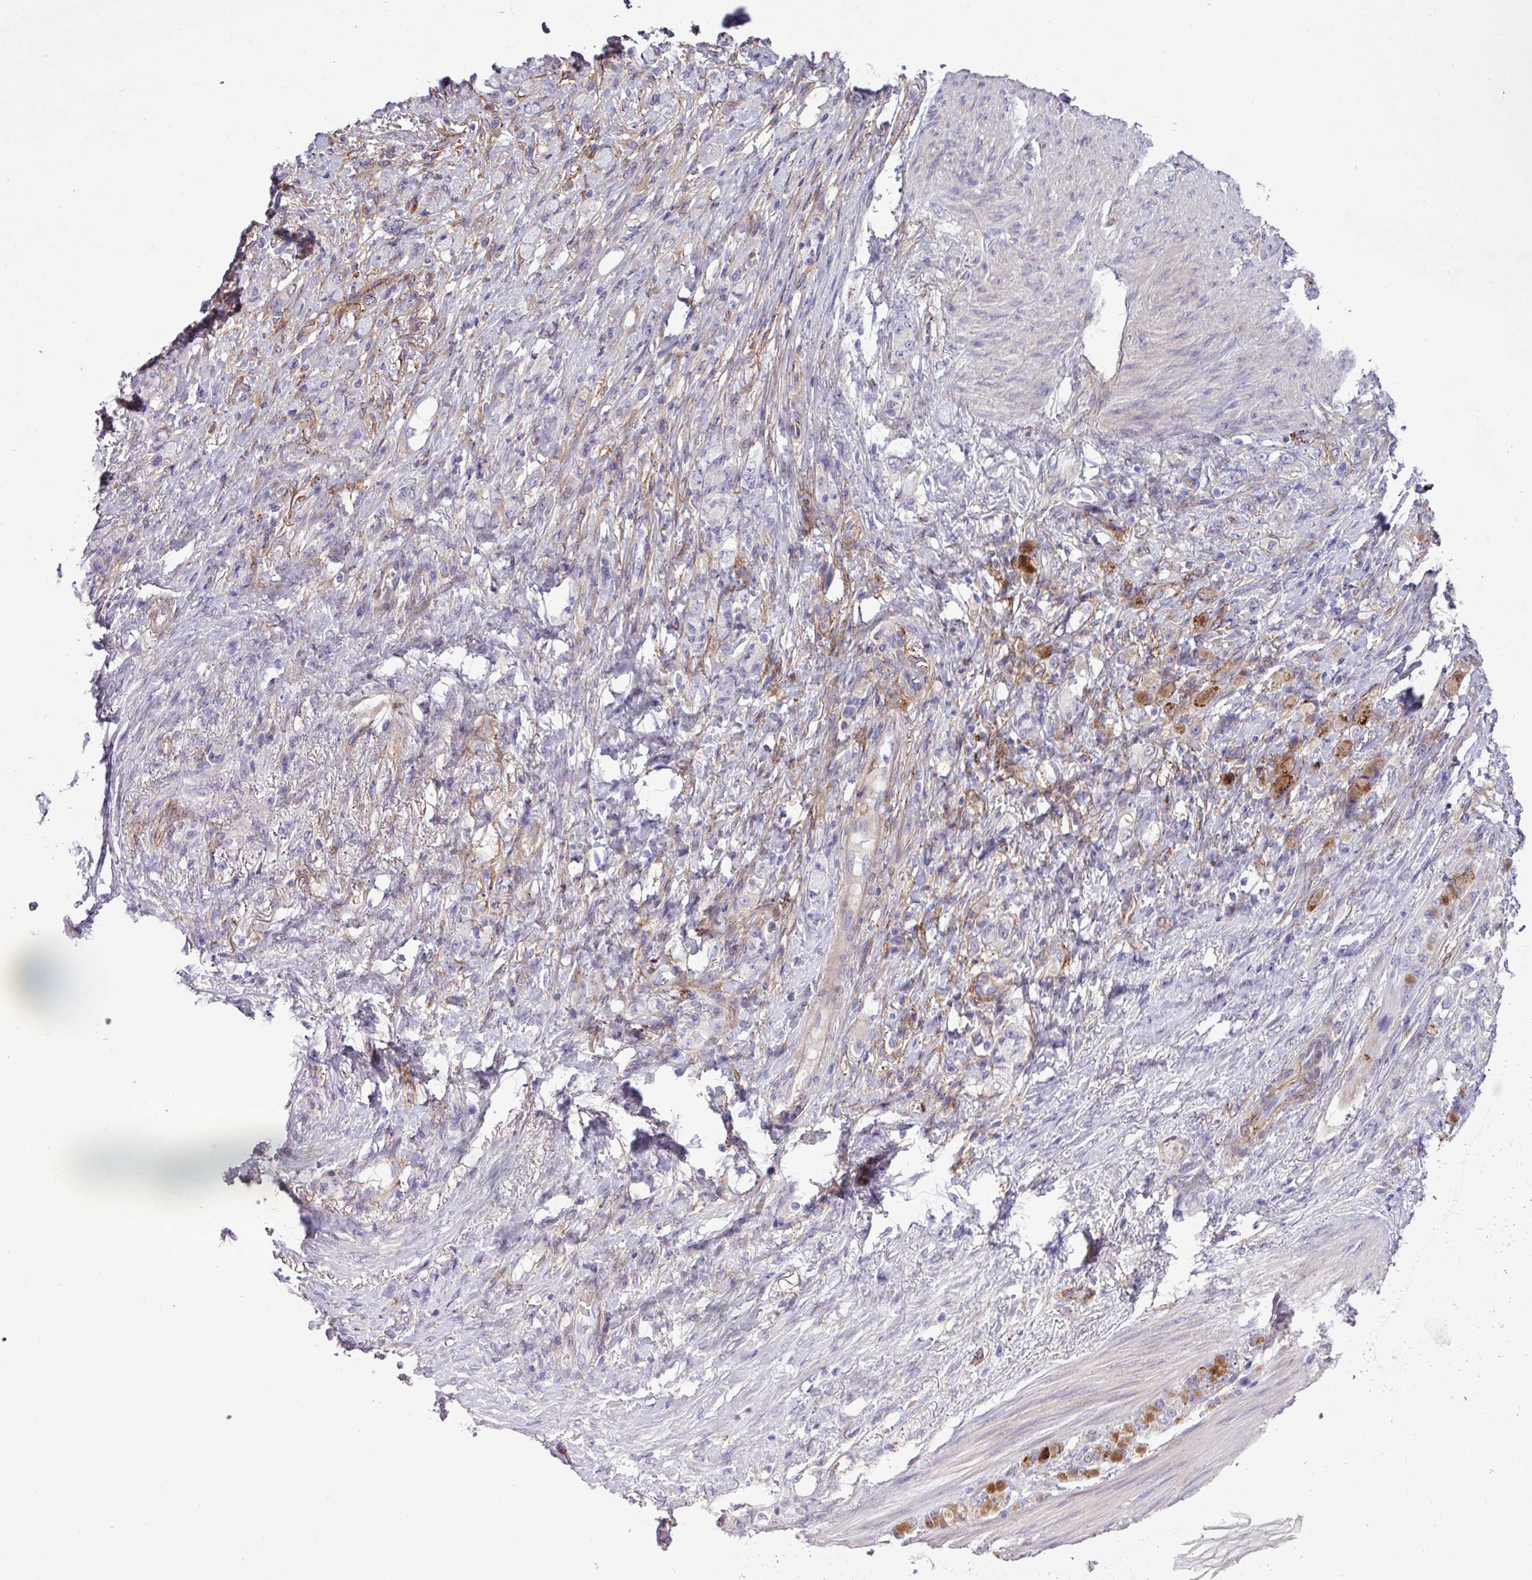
{"staining": {"intensity": "negative", "quantity": "none", "location": "none"}, "tissue": "stomach cancer", "cell_type": "Tumor cells", "image_type": "cancer", "snomed": [{"axis": "morphology", "description": "Normal tissue, NOS"}, {"axis": "morphology", "description": "Adenocarcinoma, NOS"}, {"axis": "topography", "description": "Stomach"}], "caption": "This image is of stomach adenocarcinoma stained with immunohistochemistry (IHC) to label a protein in brown with the nuclei are counter-stained blue. There is no positivity in tumor cells.", "gene": "CD248", "patient": {"sex": "female", "age": 79}}